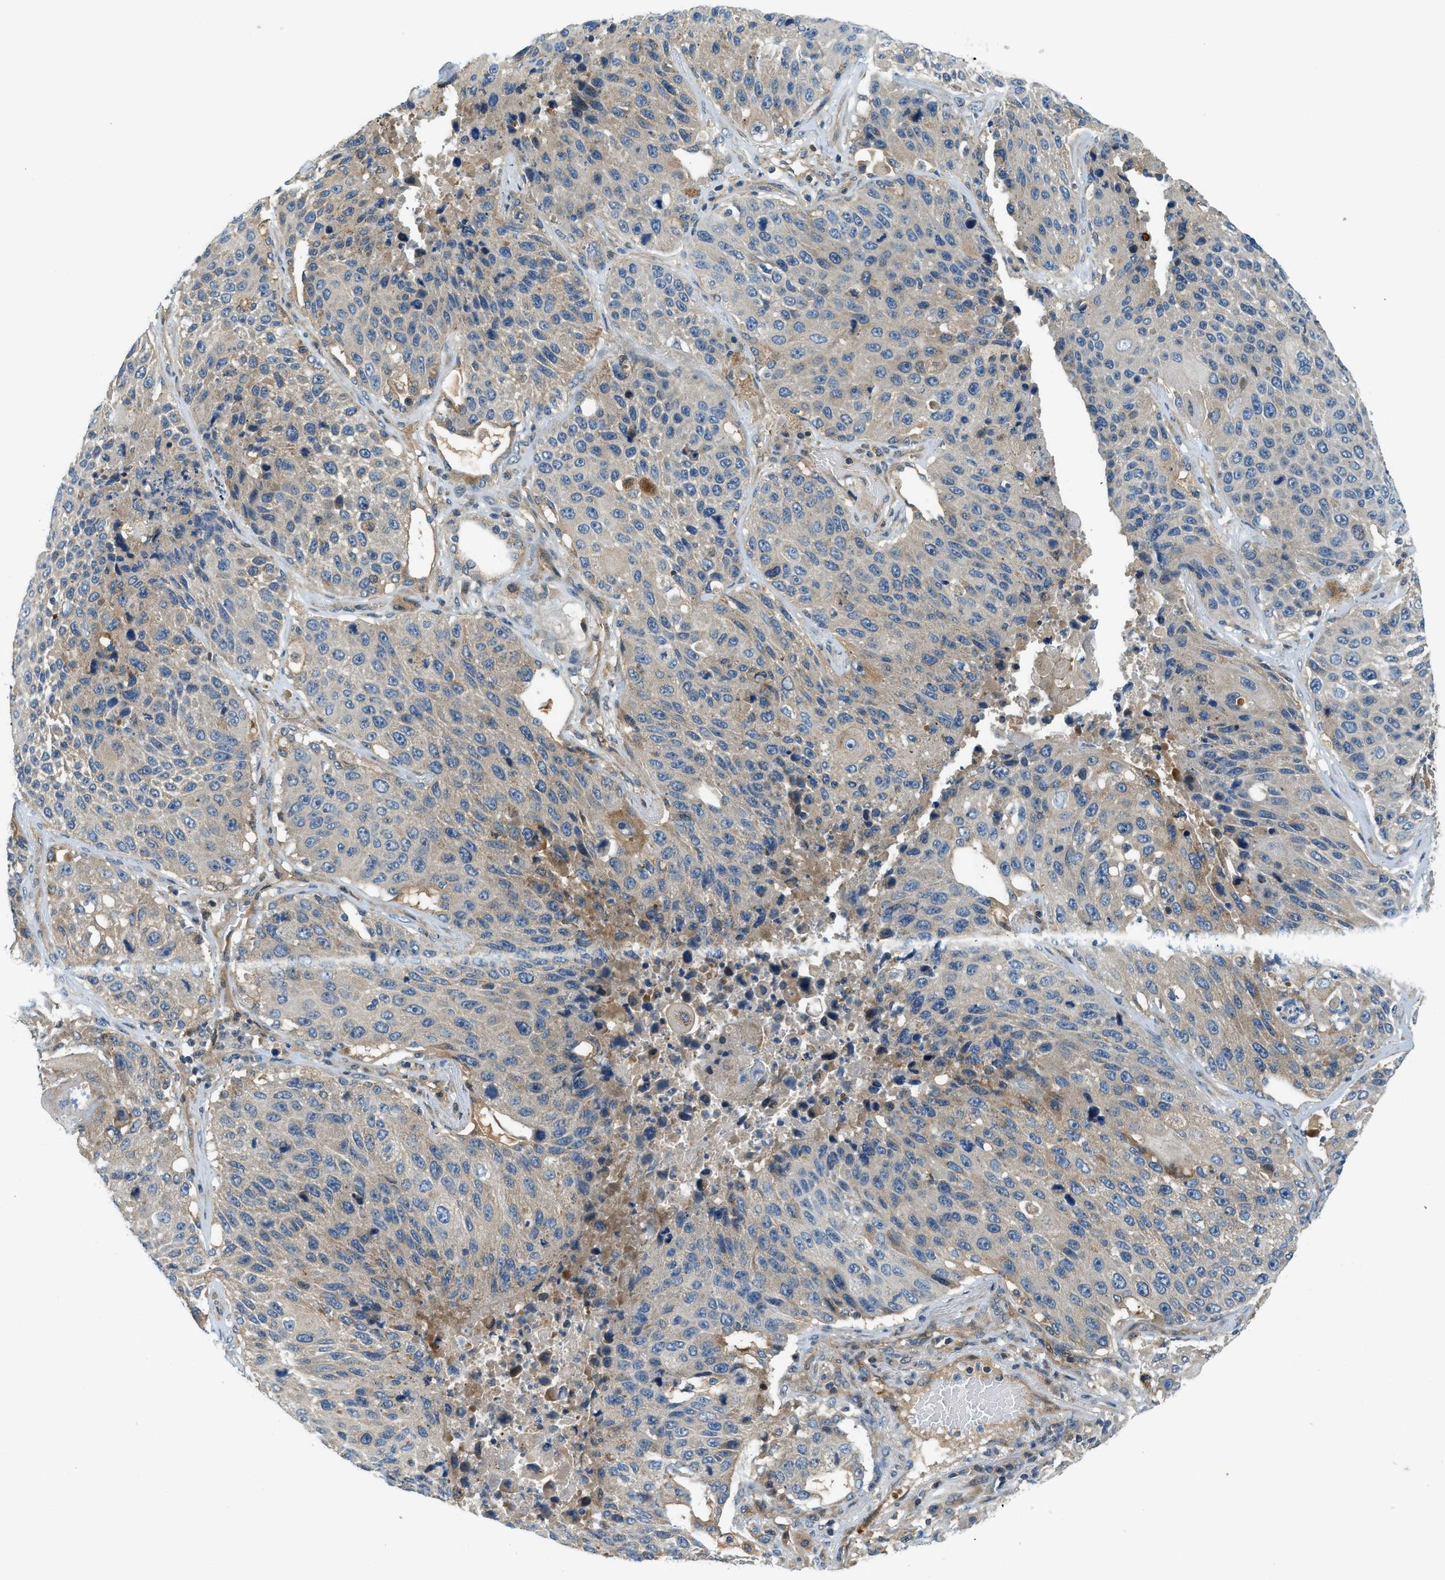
{"staining": {"intensity": "weak", "quantity": "25%-75%", "location": "cytoplasmic/membranous"}, "tissue": "lung cancer", "cell_type": "Tumor cells", "image_type": "cancer", "snomed": [{"axis": "morphology", "description": "Squamous cell carcinoma, NOS"}, {"axis": "topography", "description": "Lung"}], "caption": "Lung cancer (squamous cell carcinoma) stained for a protein (brown) reveals weak cytoplasmic/membranous positive expression in approximately 25%-75% of tumor cells.", "gene": "KCNK1", "patient": {"sex": "male", "age": 61}}